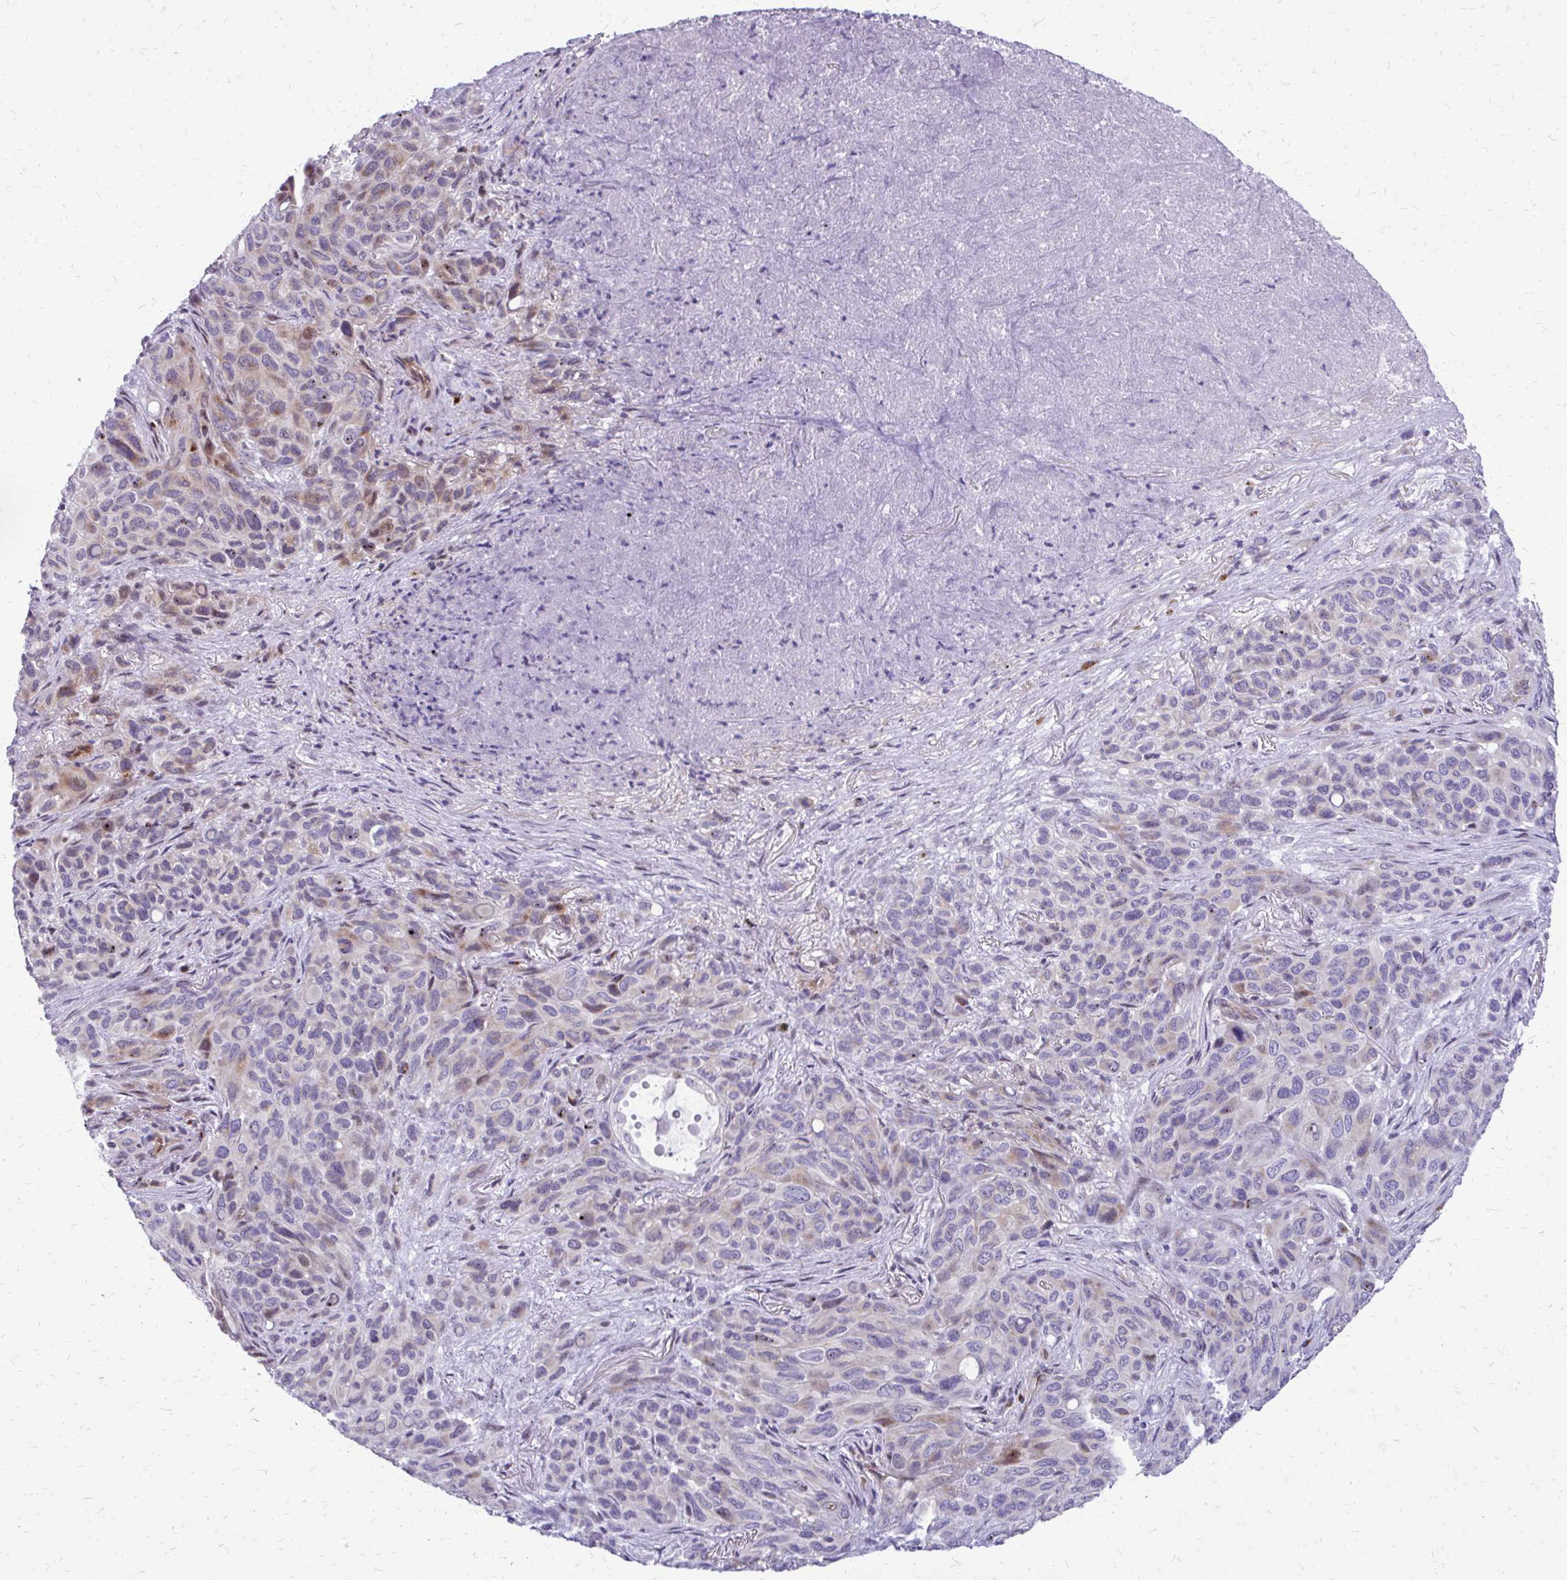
{"staining": {"intensity": "weak", "quantity": "25%-75%", "location": "cytoplasmic/membranous"}, "tissue": "melanoma", "cell_type": "Tumor cells", "image_type": "cancer", "snomed": [{"axis": "morphology", "description": "Malignant melanoma, Metastatic site"}, {"axis": "topography", "description": "Lung"}], "caption": "High-power microscopy captured an immunohistochemistry (IHC) photomicrograph of melanoma, revealing weak cytoplasmic/membranous expression in approximately 25%-75% of tumor cells.", "gene": "FUNDC2", "patient": {"sex": "male", "age": 48}}